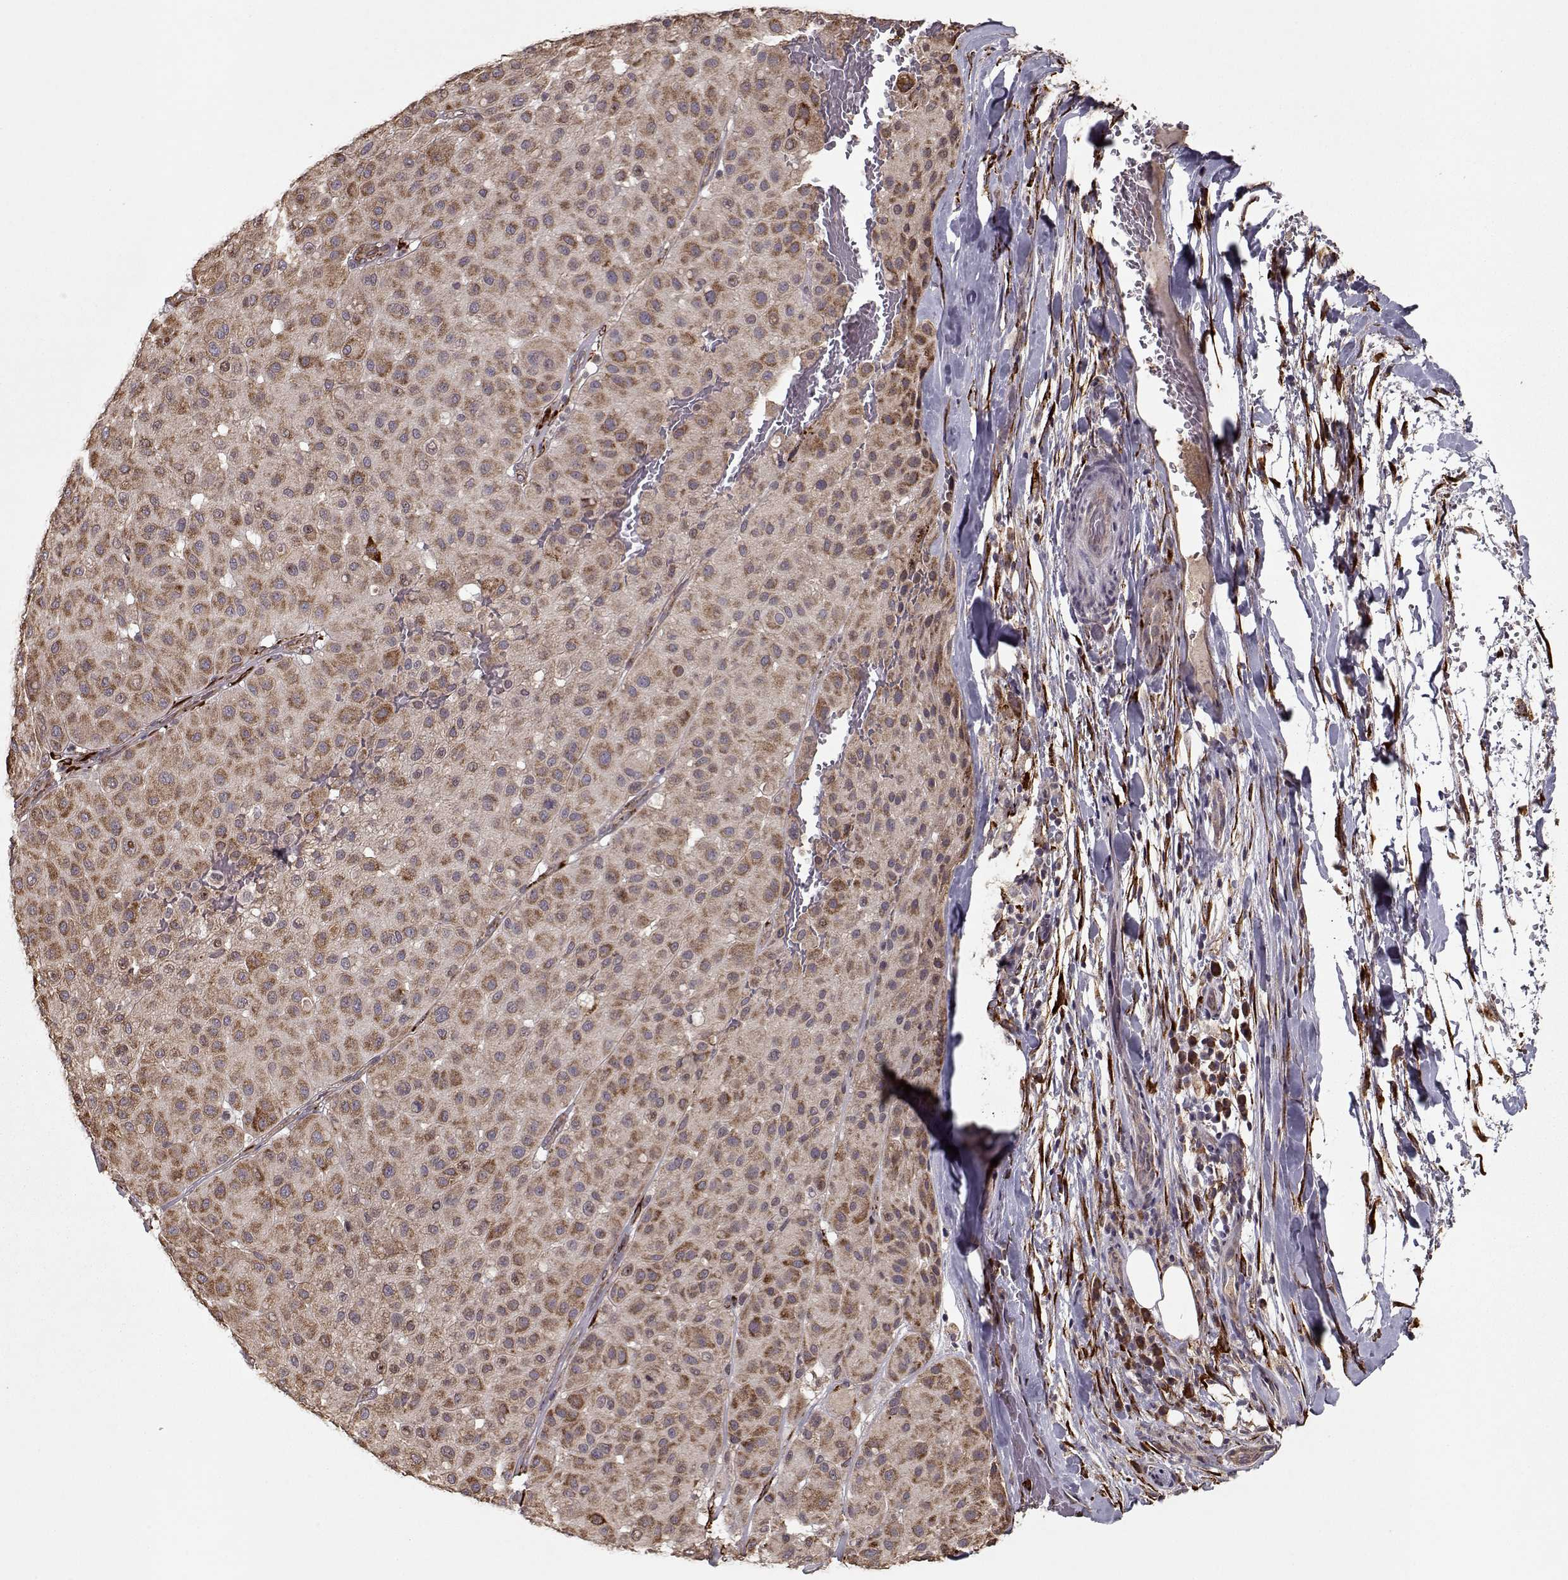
{"staining": {"intensity": "moderate", "quantity": ">75%", "location": "cytoplasmic/membranous"}, "tissue": "melanoma", "cell_type": "Tumor cells", "image_type": "cancer", "snomed": [{"axis": "morphology", "description": "Malignant melanoma, Metastatic site"}, {"axis": "topography", "description": "Smooth muscle"}], "caption": "Protein staining of malignant melanoma (metastatic site) tissue exhibits moderate cytoplasmic/membranous staining in about >75% of tumor cells.", "gene": "IMMP1L", "patient": {"sex": "male", "age": 41}}